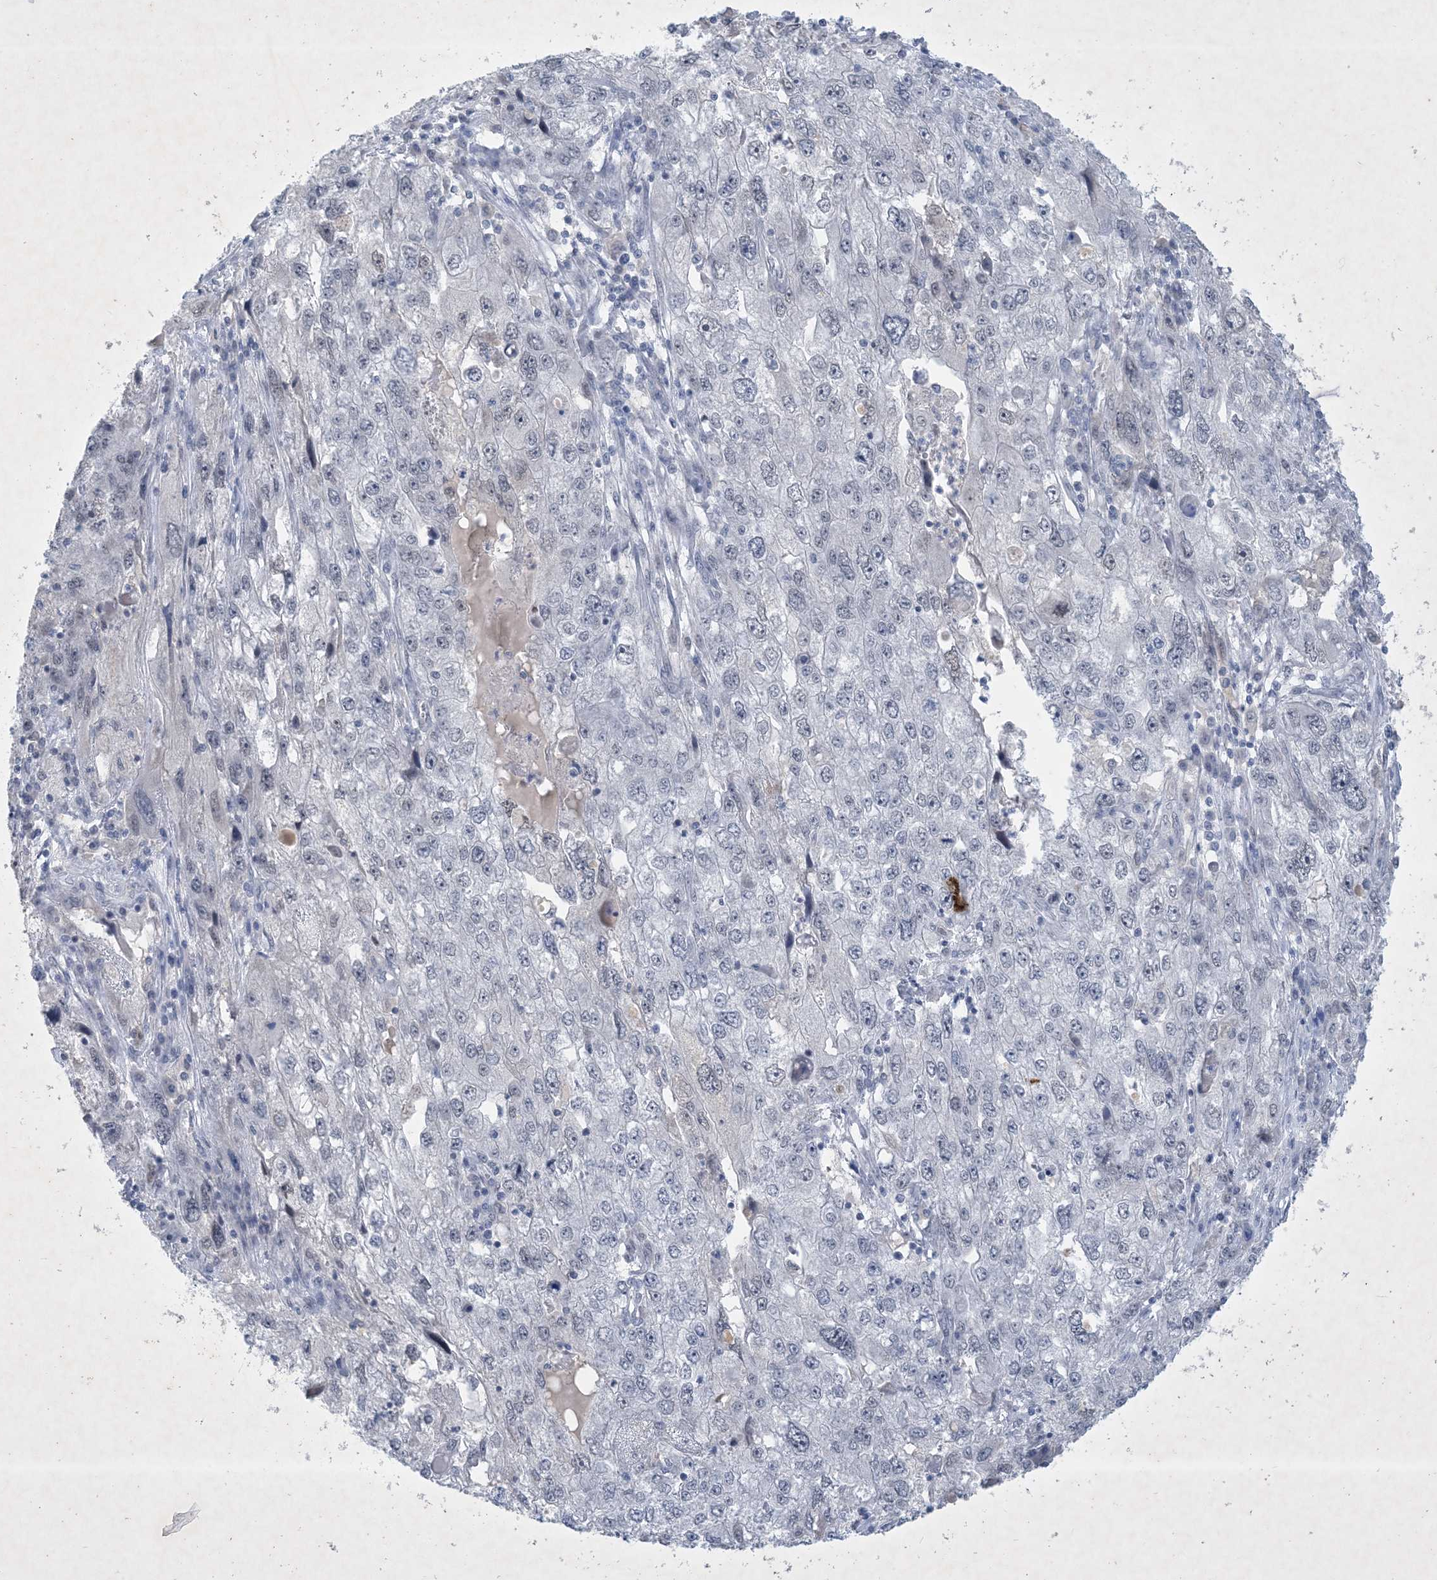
{"staining": {"intensity": "negative", "quantity": "none", "location": "none"}, "tissue": "endometrial cancer", "cell_type": "Tumor cells", "image_type": "cancer", "snomed": [{"axis": "morphology", "description": "Adenocarcinoma, NOS"}, {"axis": "topography", "description": "Endometrium"}], "caption": "IHC of human endometrial adenocarcinoma demonstrates no staining in tumor cells.", "gene": "ZNF674", "patient": {"sex": "female", "age": 49}}